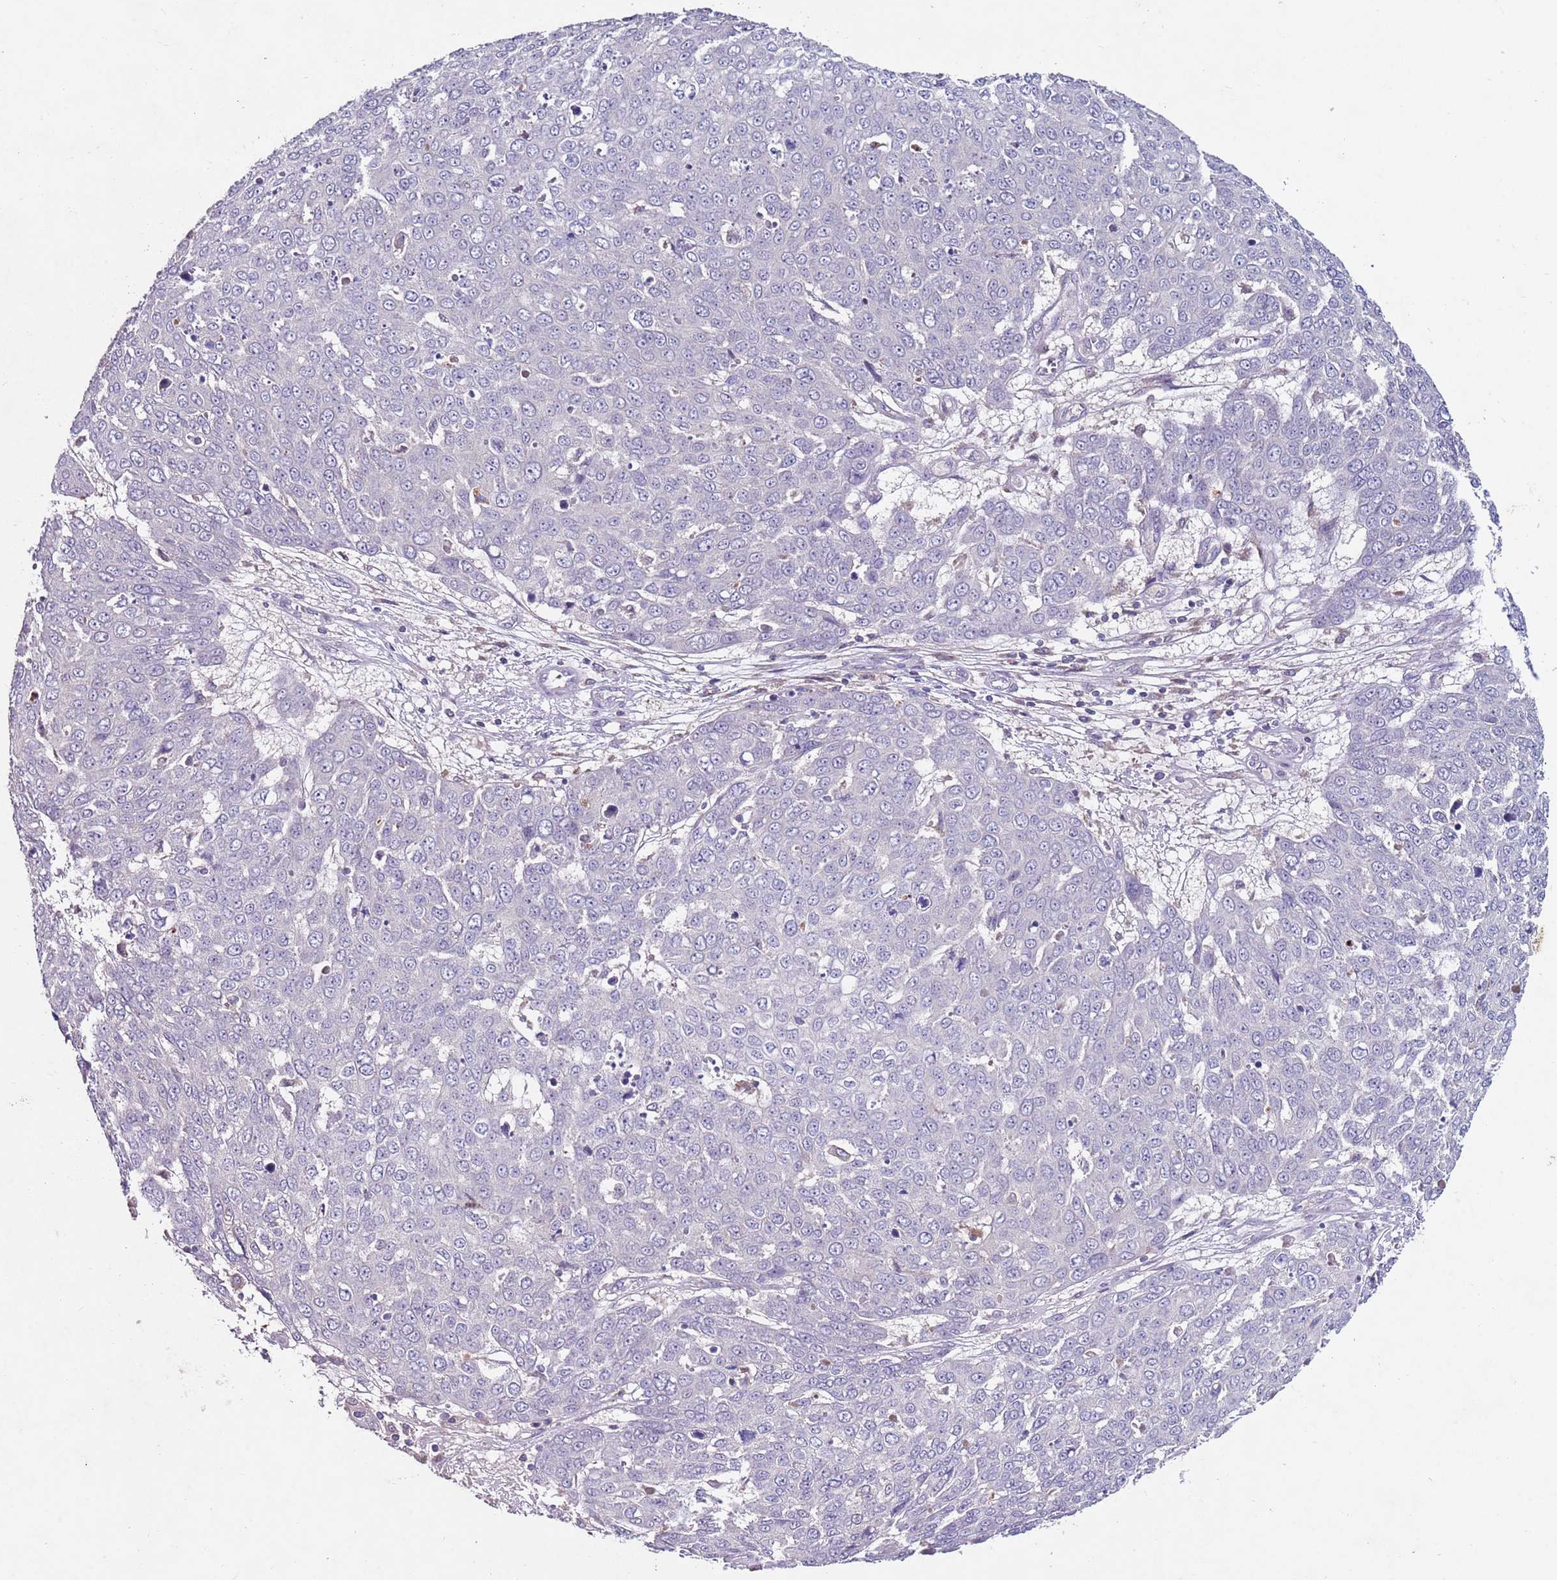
{"staining": {"intensity": "negative", "quantity": "none", "location": "none"}, "tissue": "skin cancer", "cell_type": "Tumor cells", "image_type": "cancer", "snomed": [{"axis": "morphology", "description": "Squamous cell carcinoma, NOS"}, {"axis": "topography", "description": "Skin"}], "caption": "Image shows no protein expression in tumor cells of skin squamous cell carcinoma tissue. Nuclei are stained in blue.", "gene": "NRDE2", "patient": {"sex": "male", "age": 71}}